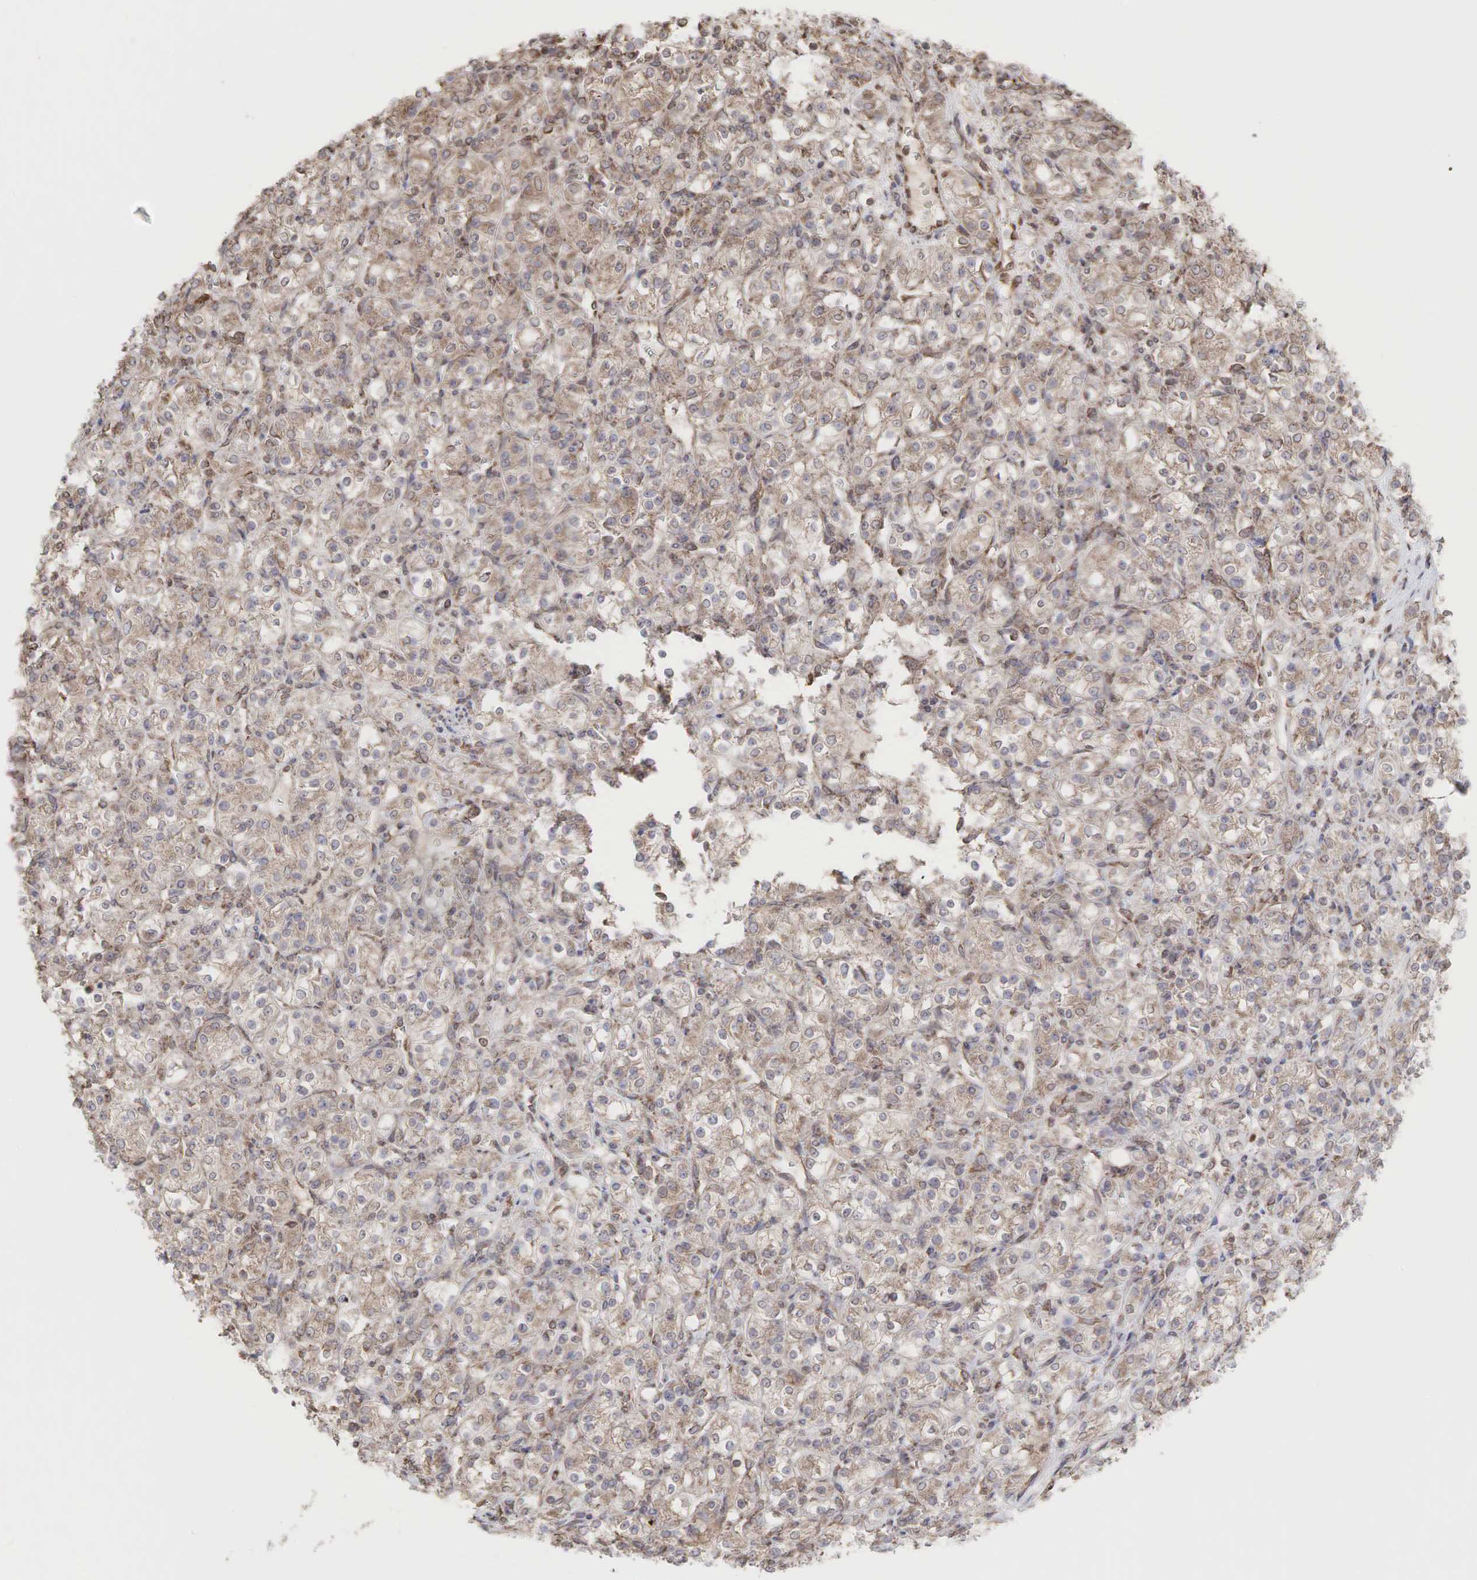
{"staining": {"intensity": "weak", "quantity": ">75%", "location": "cytoplasmic/membranous"}, "tissue": "renal cancer", "cell_type": "Tumor cells", "image_type": "cancer", "snomed": [{"axis": "morphology", "description": "Adenocarcinoma, NOS"}, {"axis": "topography", "description": "Kidney"}], "caption": "Tumor cells display low levels of weak cytoplasmic/membranous expression in about >75% of cells in human adenocarcinoma (renal). The protein is stained brown, and the nuclei are stained in blue (DAB (3,3'-diaminobenzidine) IHC with brightfield microscopy, high magnification).", "gene": "PABPC5", "patient": {"sex": "male", "age": 77}}